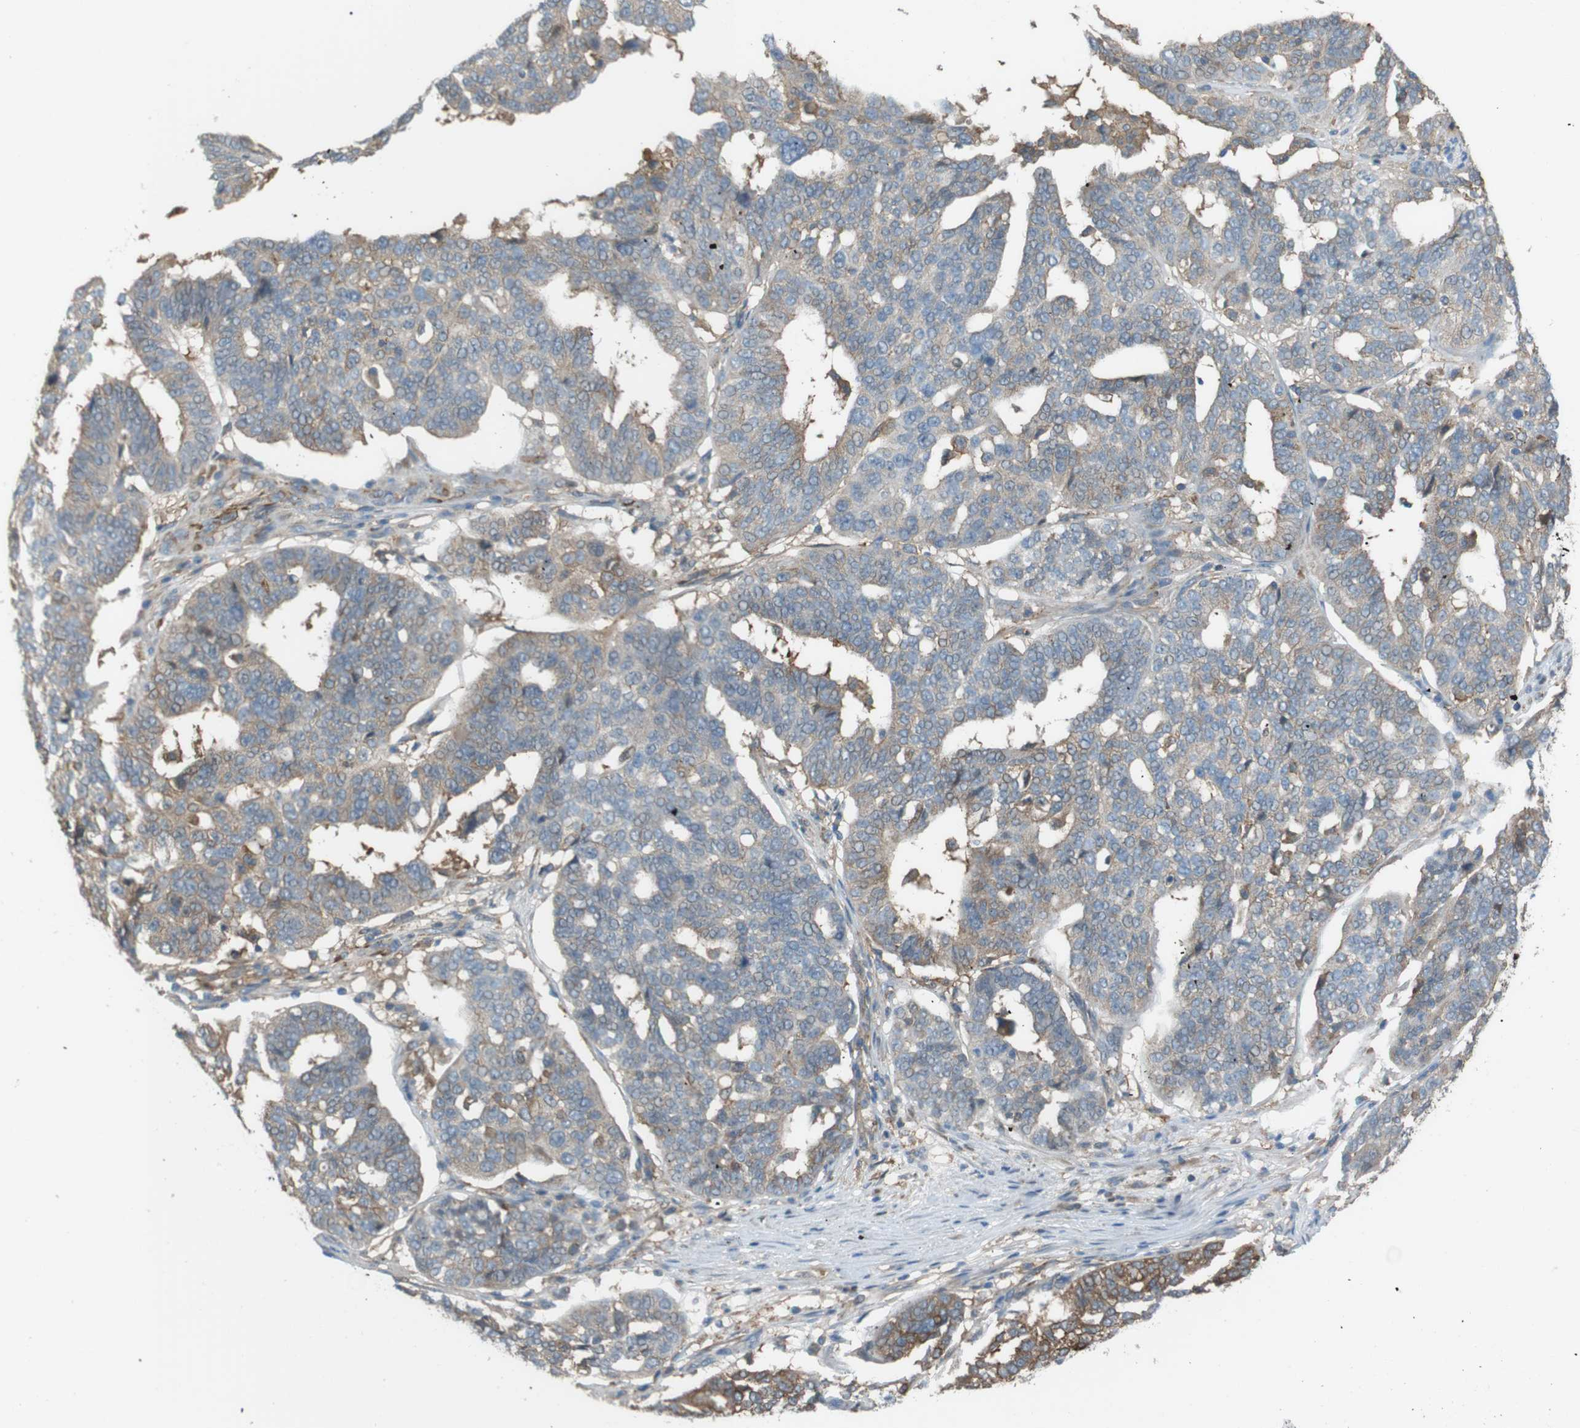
{"staining": {"intensity": "weak", "quantity": "25%-75%", "location": "cytoplasmic/membranous"}, "tissue": "ovarian cancer", "cell_type": "Tumor cells", "image_type": "cancer", "snomed": [{"axis": "morphology", "description": "Cystadenocarcinoma, serous, NOS"}, {"axis": "topography", "description": "Ovary"}], "caption": "Brown immunohistochemical staining in ovarian cancer exhibits weak cytoplasmic/membranous positivity in approximately 25%-75% of tumor cells.", "gene": "PEPD", "patient": {"sex": "female", "age": 59}}